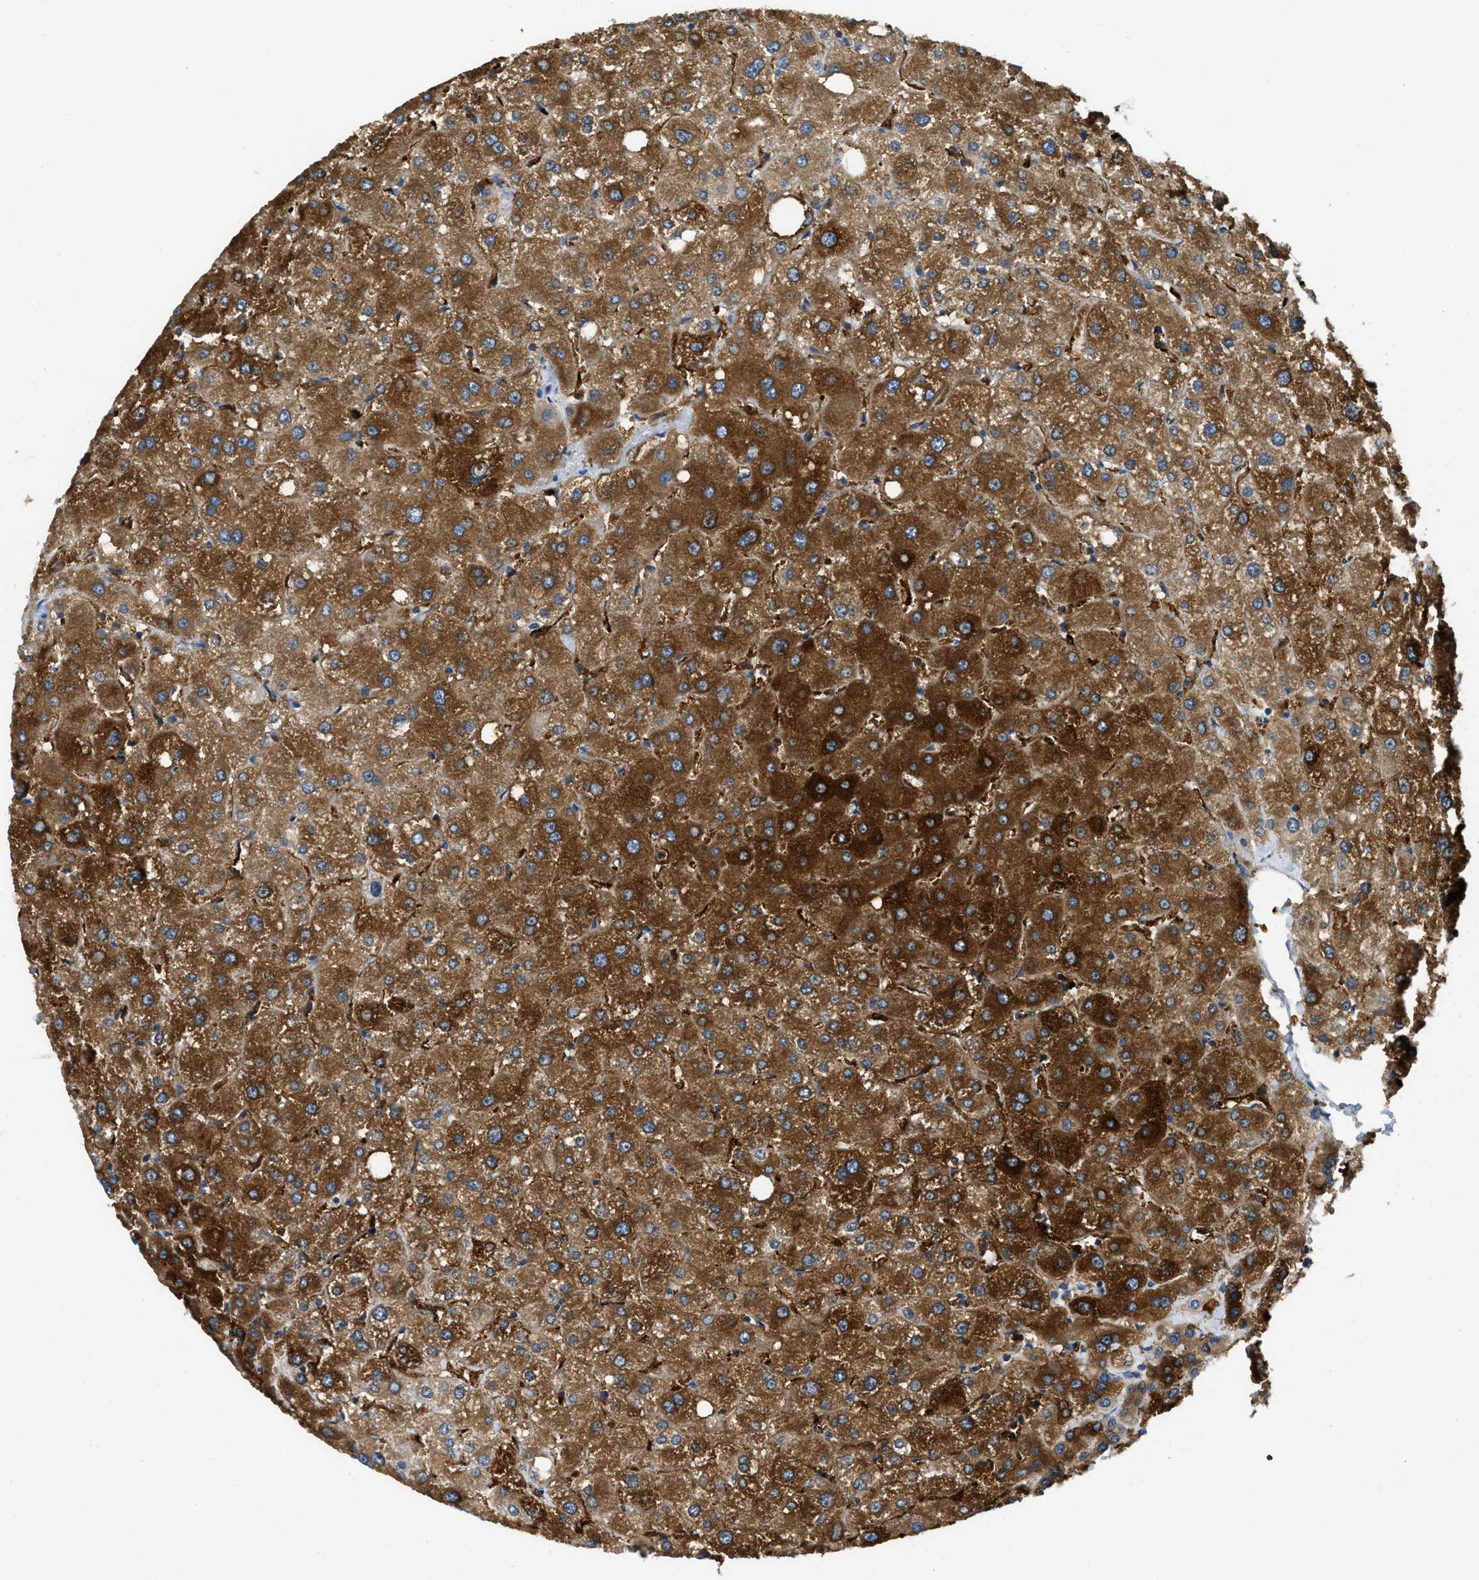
{"staining": {"intensity": "moderate", "quantity": ">75%", "location": "cytoplasmic/membranous"}, "tissue": "liver", "cell_type": "Hepatocytes", "image_type": "normal", "snomed": [{"axis": "morphology", "description": "Normal tissue, NOS"}, {"axis": "topography", "description": "Liver"}], "caption": "Hepatocytes exhibit medium levels of moderate cytoplasmic/membranous expression in approximately >75% of cells in normal human liver.", "gene": "RFFL", "patient": {"sex": "male", "age": 73}}